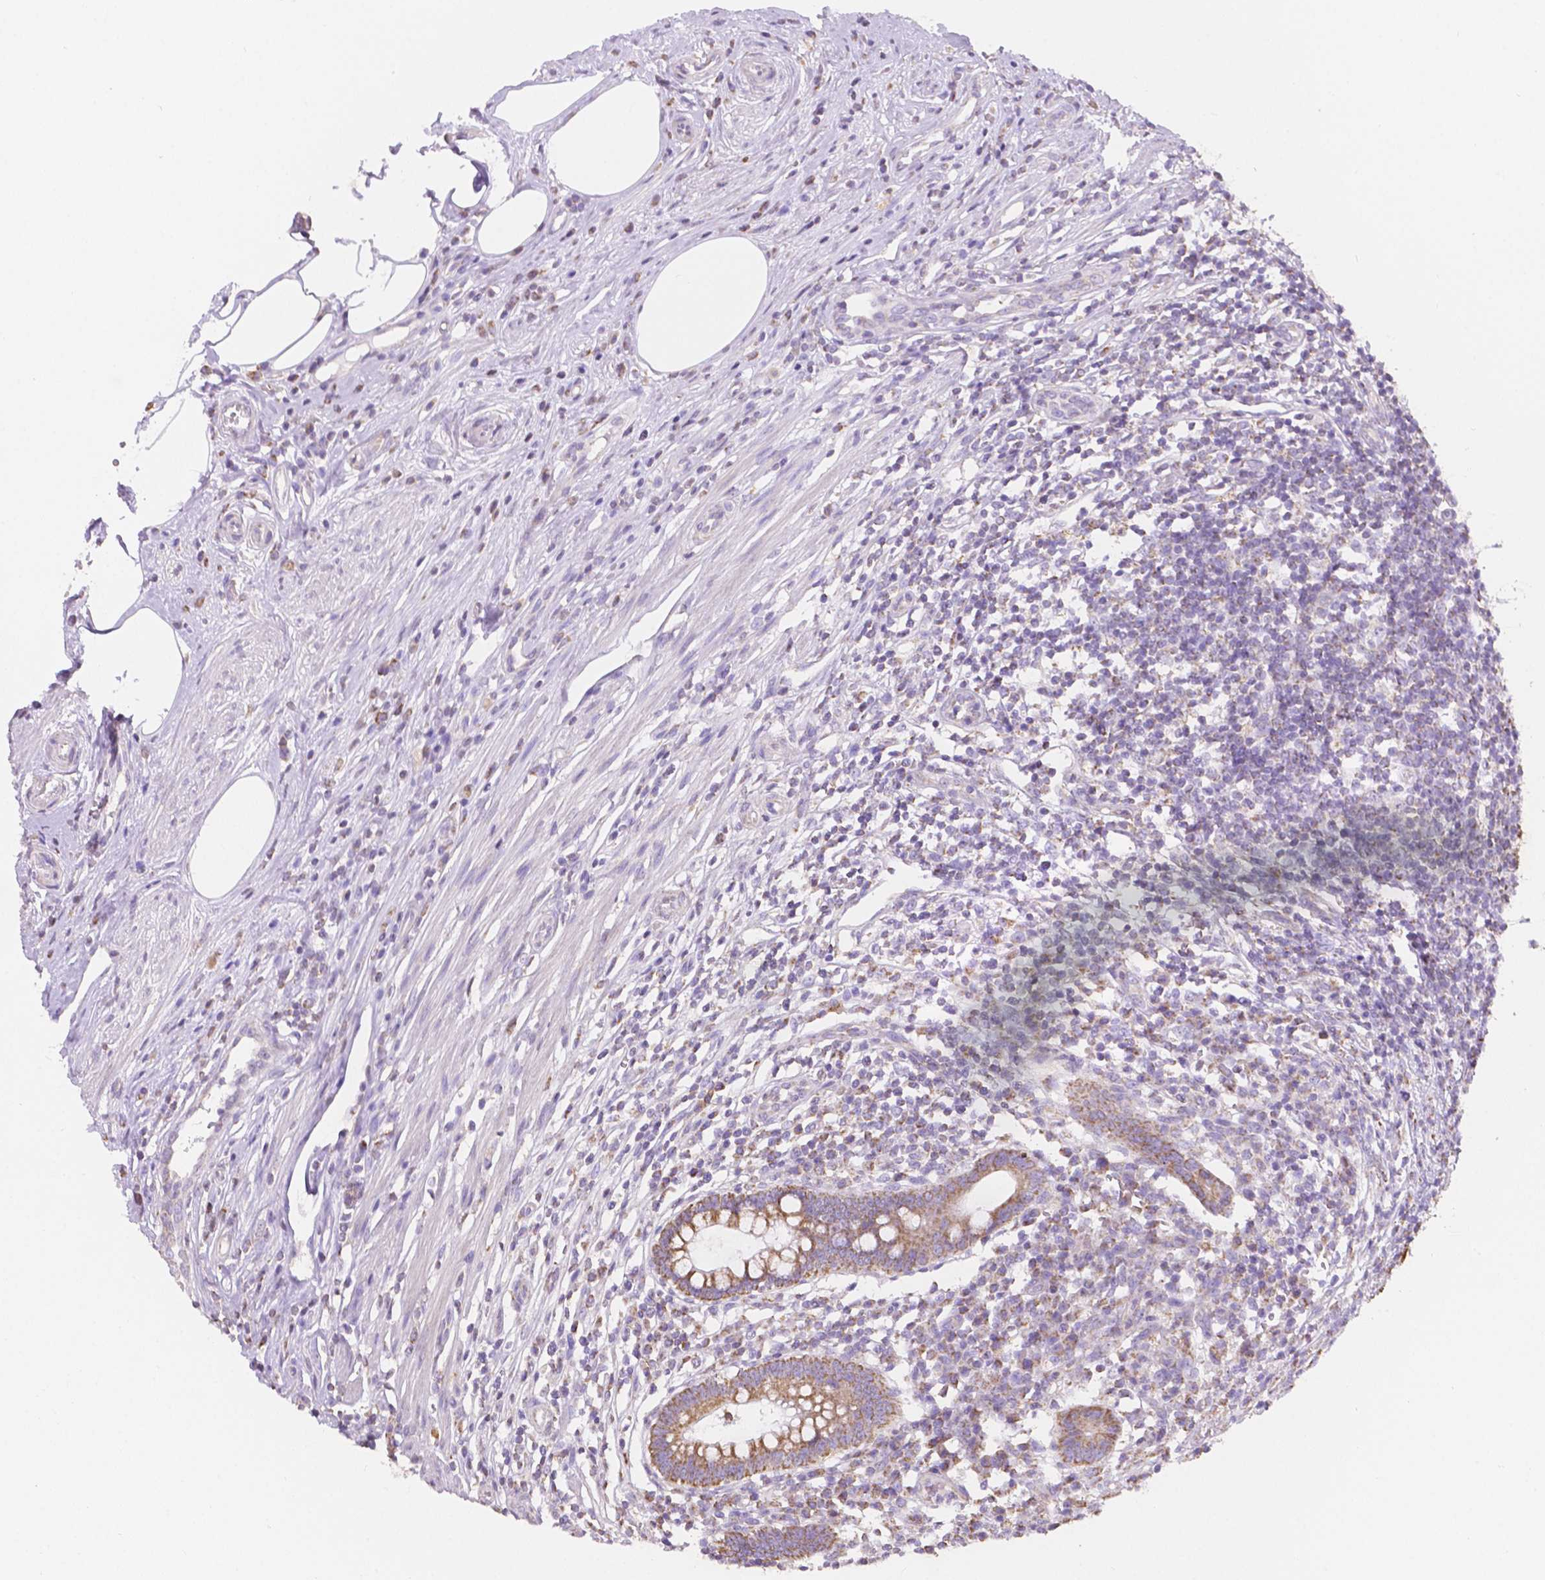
{"staining": {"intensity": "moderate", "quantity": ">75%", "location": "cytoplasmic/membranous"}, "tissue": "appendix", "cell_type": "Glandular cells", "image_type": "normal", "snomed": [{"axis": "morphology", "description": "Normal tissue, NOS"}, {"axis": "topography", "description": "Appendix"}], "caption": "Moderate cytoplasmic/membranous staining is seen in about >75% of glandular cells in unremarkable appendix.", "gene": "TMEM130", "patient": {"sex": "female", "age": 56}}